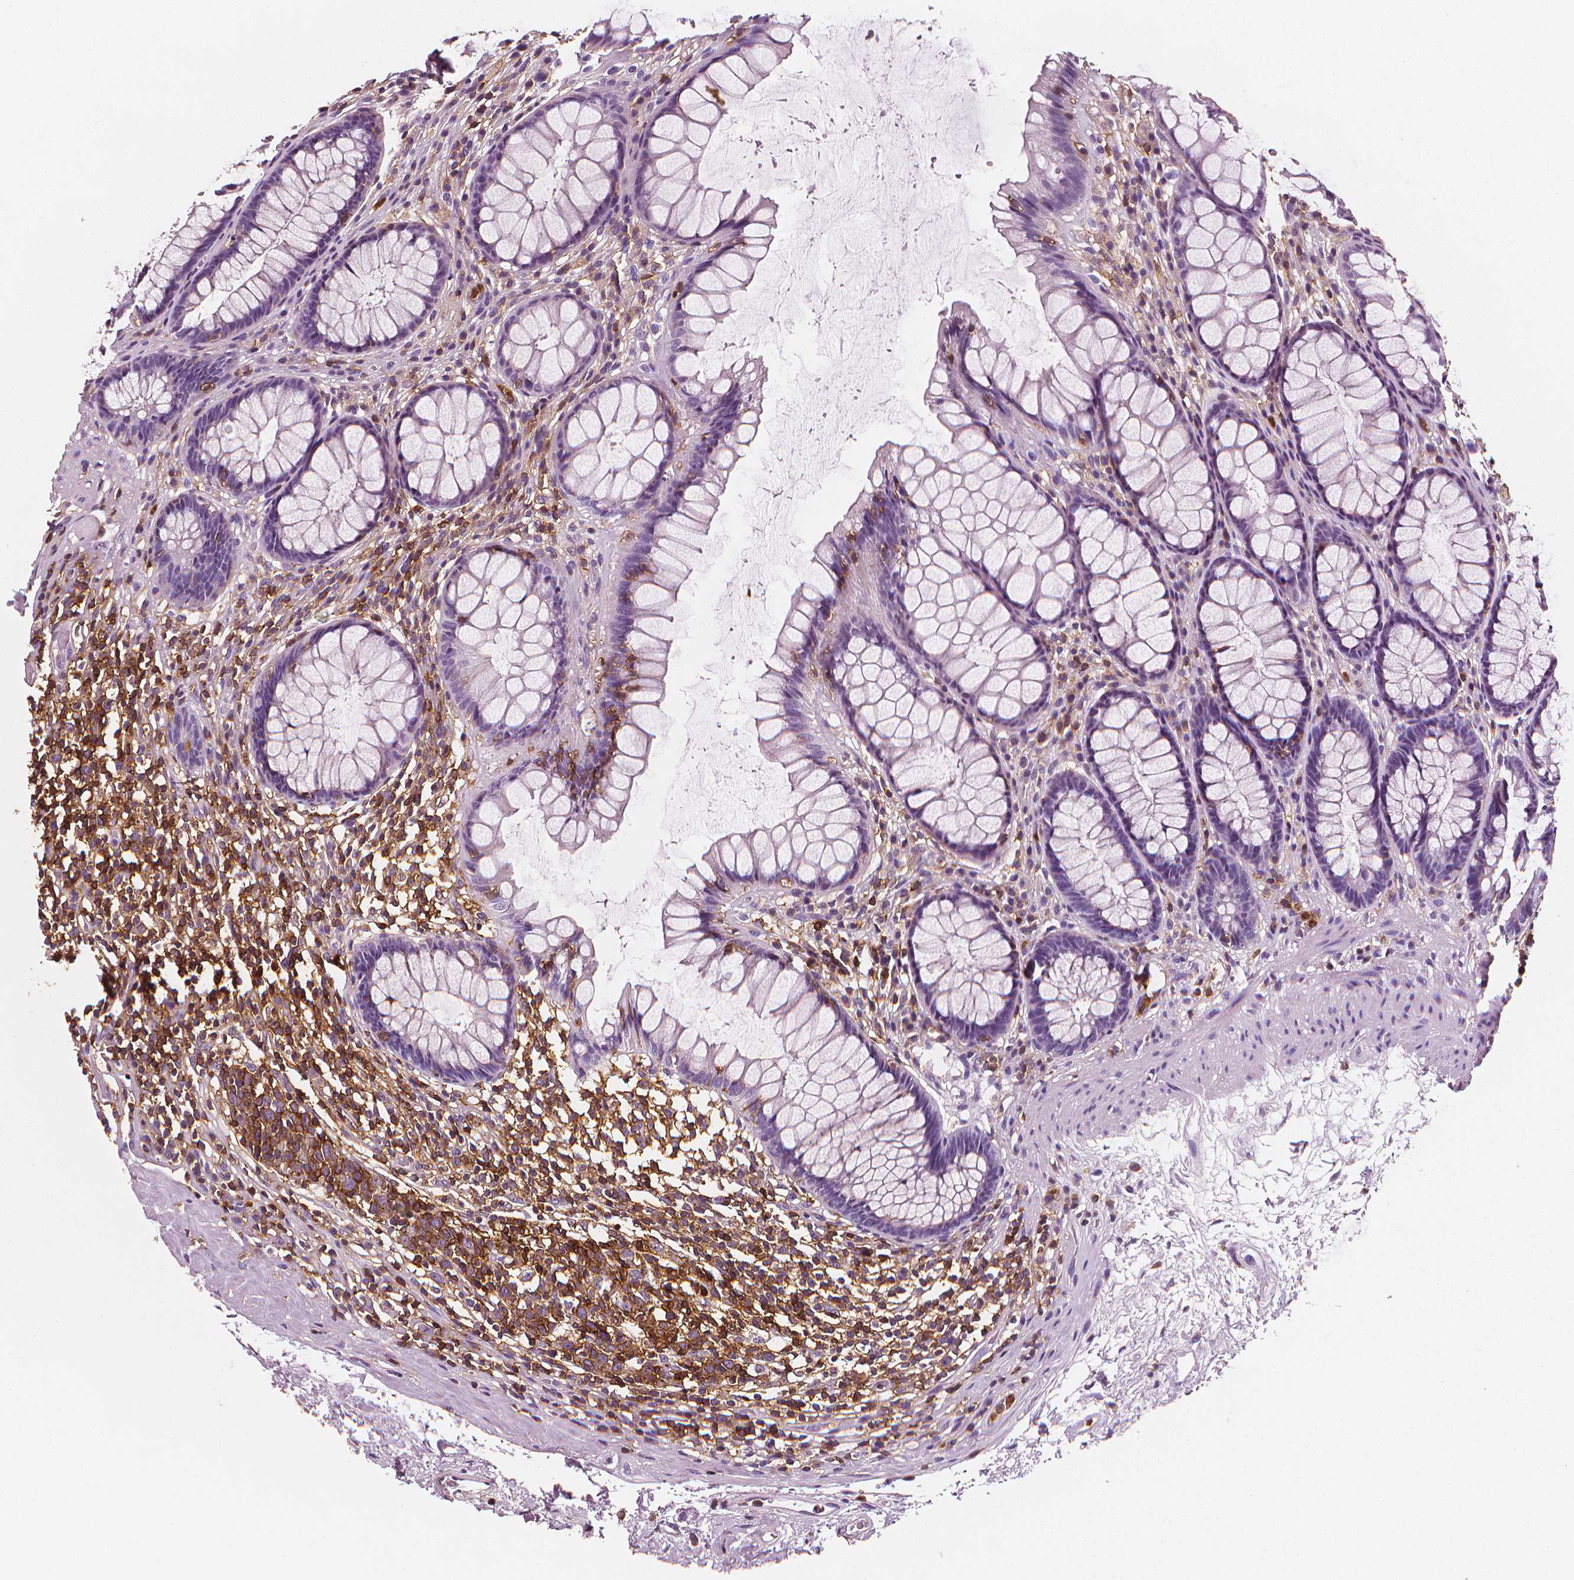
{"staining": {"intensity": "negative", "quantity": "none", "location": "none"}, "tissue": "rectum", "cell_type": "Glandular cells", "image_type": "normal", "snomed": [{"axis": "morphology", "description": "Normal tissue, NOS"}, {"axis": "topography", "description": "Rectum"}], "caption": "An IHC image of unremarkable rectum is shown. There is no staining in glandular cells of rectum.", "gene": "PTPRC", "patient": {"sex": "male", "age": 72}}